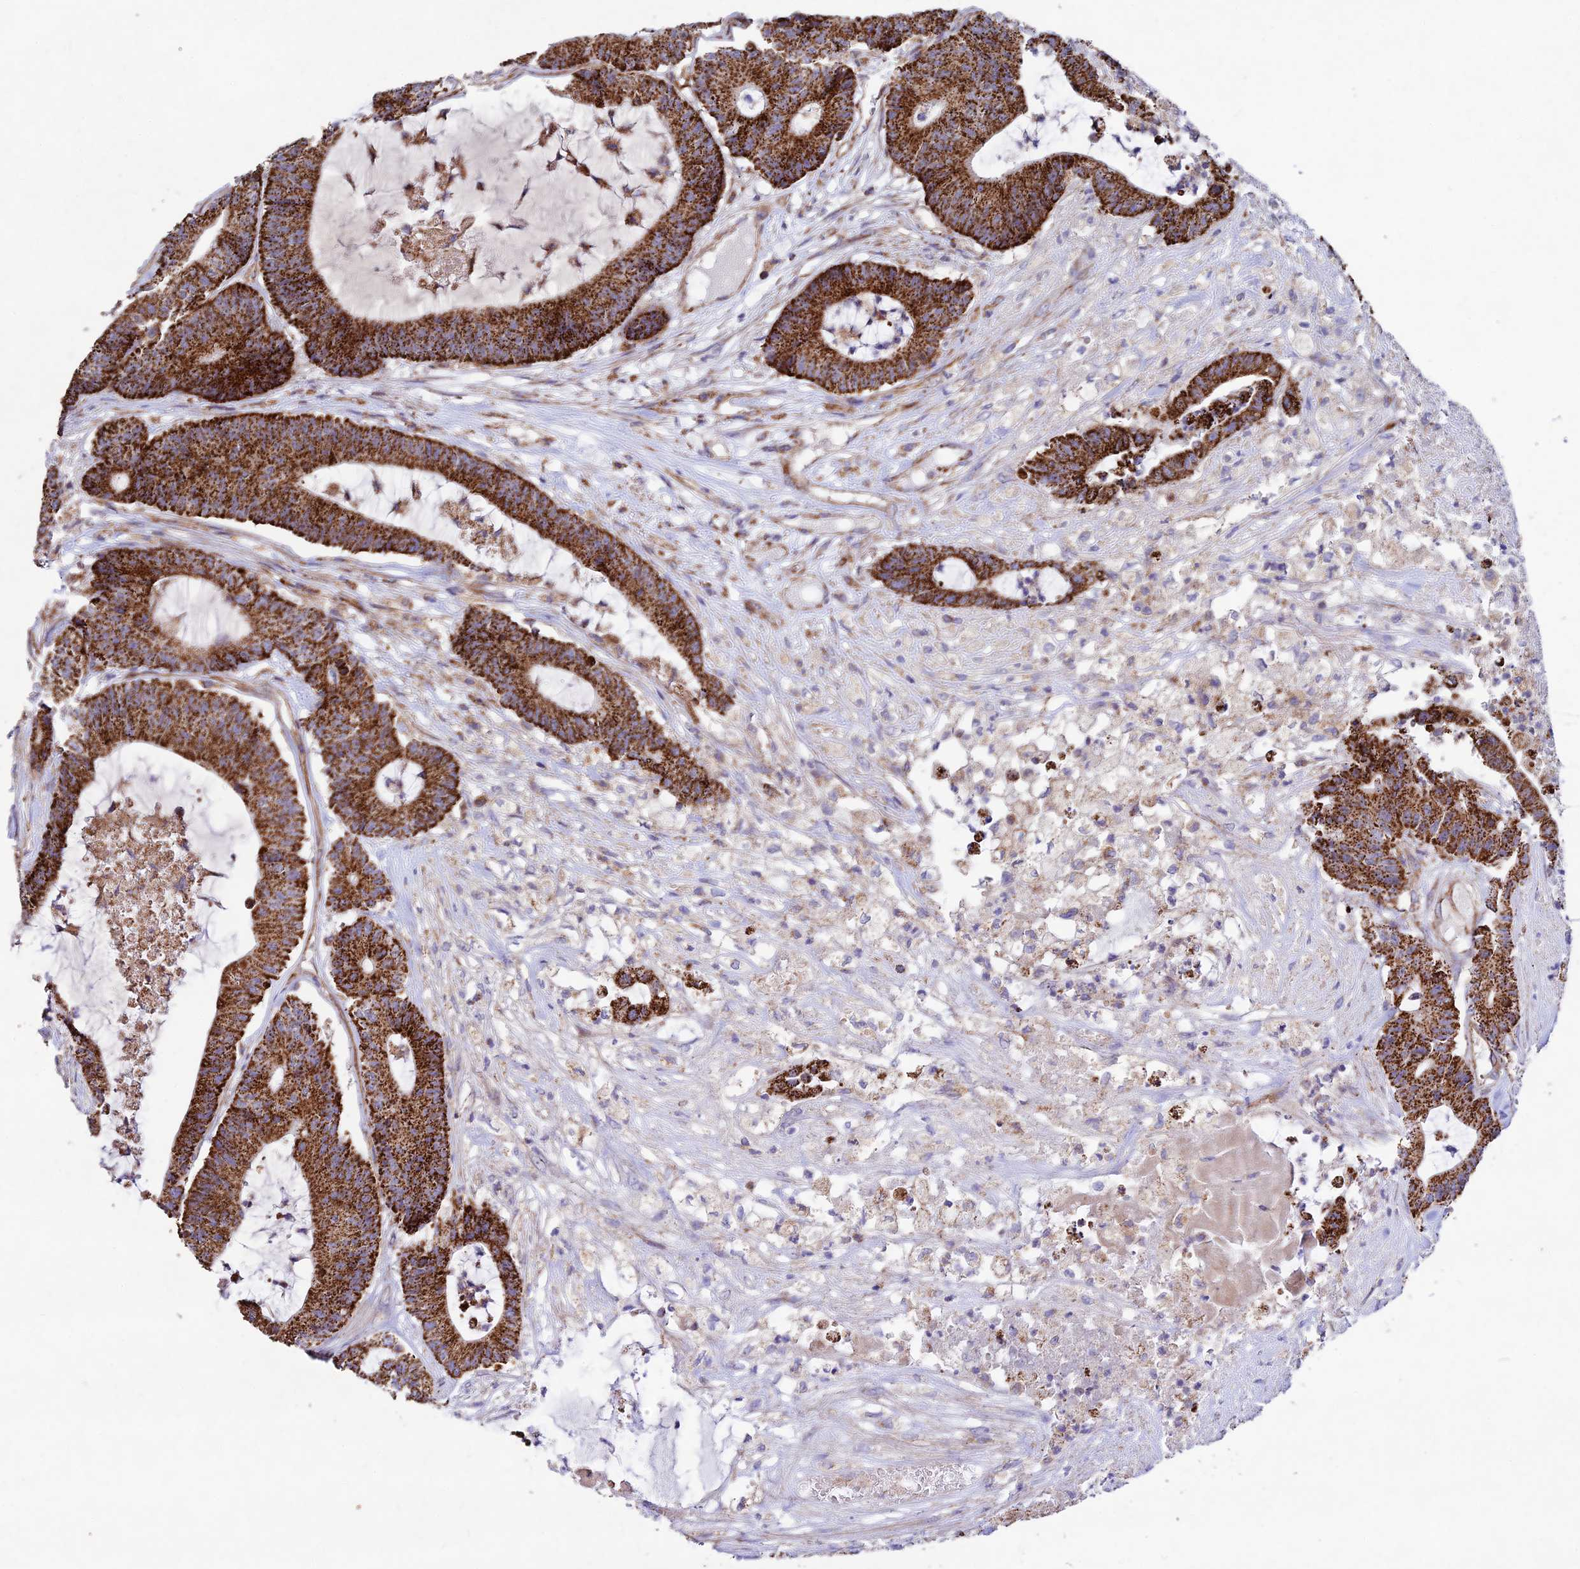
{"staining": {"intensity": "strong", "quantity": ">75%", "location": "cytoplasmic/membranous"}, "tissue": "colorectal cancer", "cell_type": "Tumor cells", "image_type": "cancer", "snomed": [{"axis": "morphology", "description": "Adenocarcinoma, NOS"}, {"axis": "topography", "description": "Colon"}], "caption": "A brown stain shows strong cytoplasmic/membranous staining of a protein in human colorectal adenocarcinoma tumor cells.", "gene": "KHDC3L", "patient": {"sex": "female", "age": 84}}